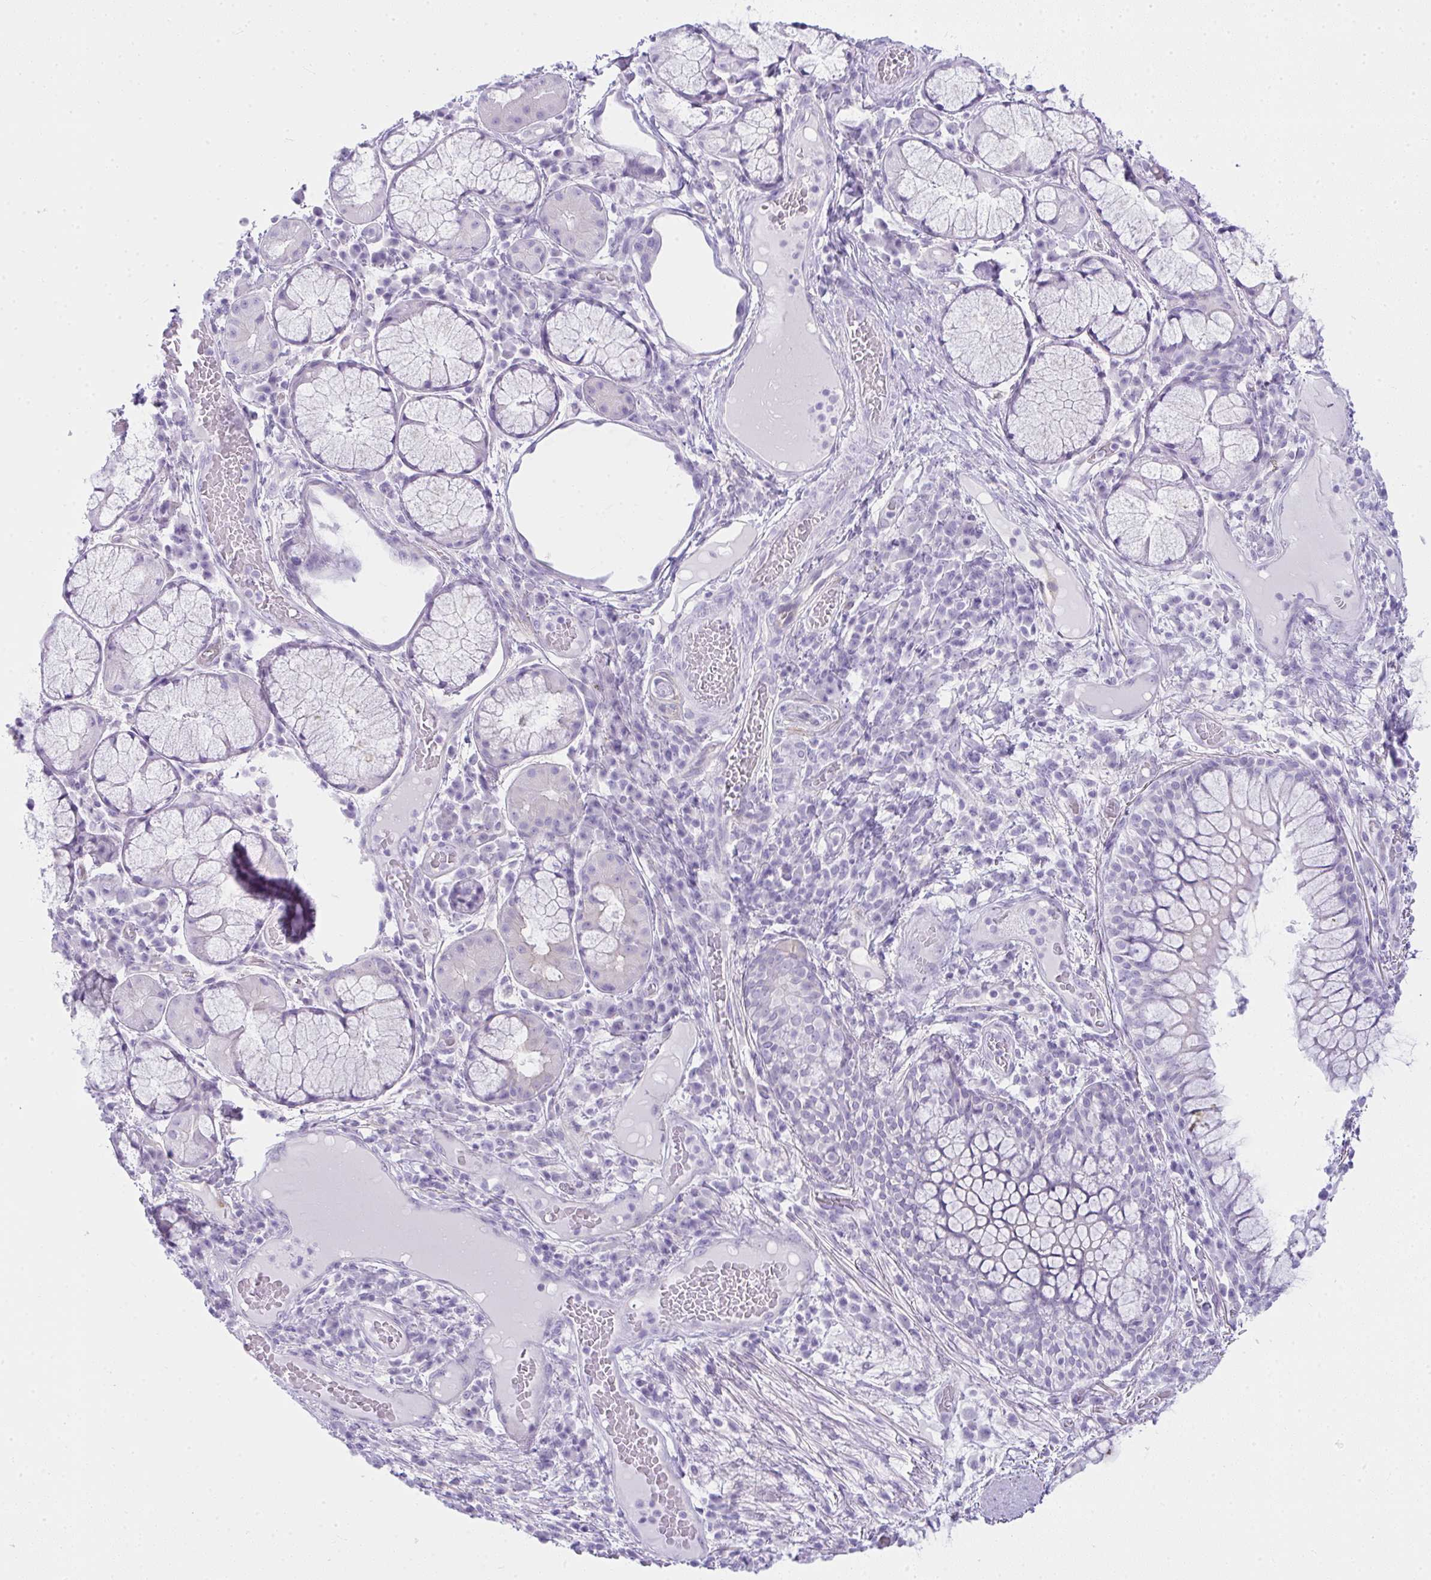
{"staining": {"intensity": "negative", "quantity": "none", "location": "none"}, "tissue": "bronchus", "cell_type": "Respiratory epithelial cells", "image_type": "normal", "snomed": [{"axis": "morphology", "description": "Normal tissue, NOS"}, {"axis": "topography", "description": "Cartilage tissue"}, {"axis": "topography", "description": "Bronchus"}], "caption": "High power microscopy histopathology image of an immunohistochemistry (IHC) micrograph of normal bronchus, revealing no significant expression in respiratory epithelial cells.", "gene": "RASL10A", "patient": {"sex": "male", "age": 56}}